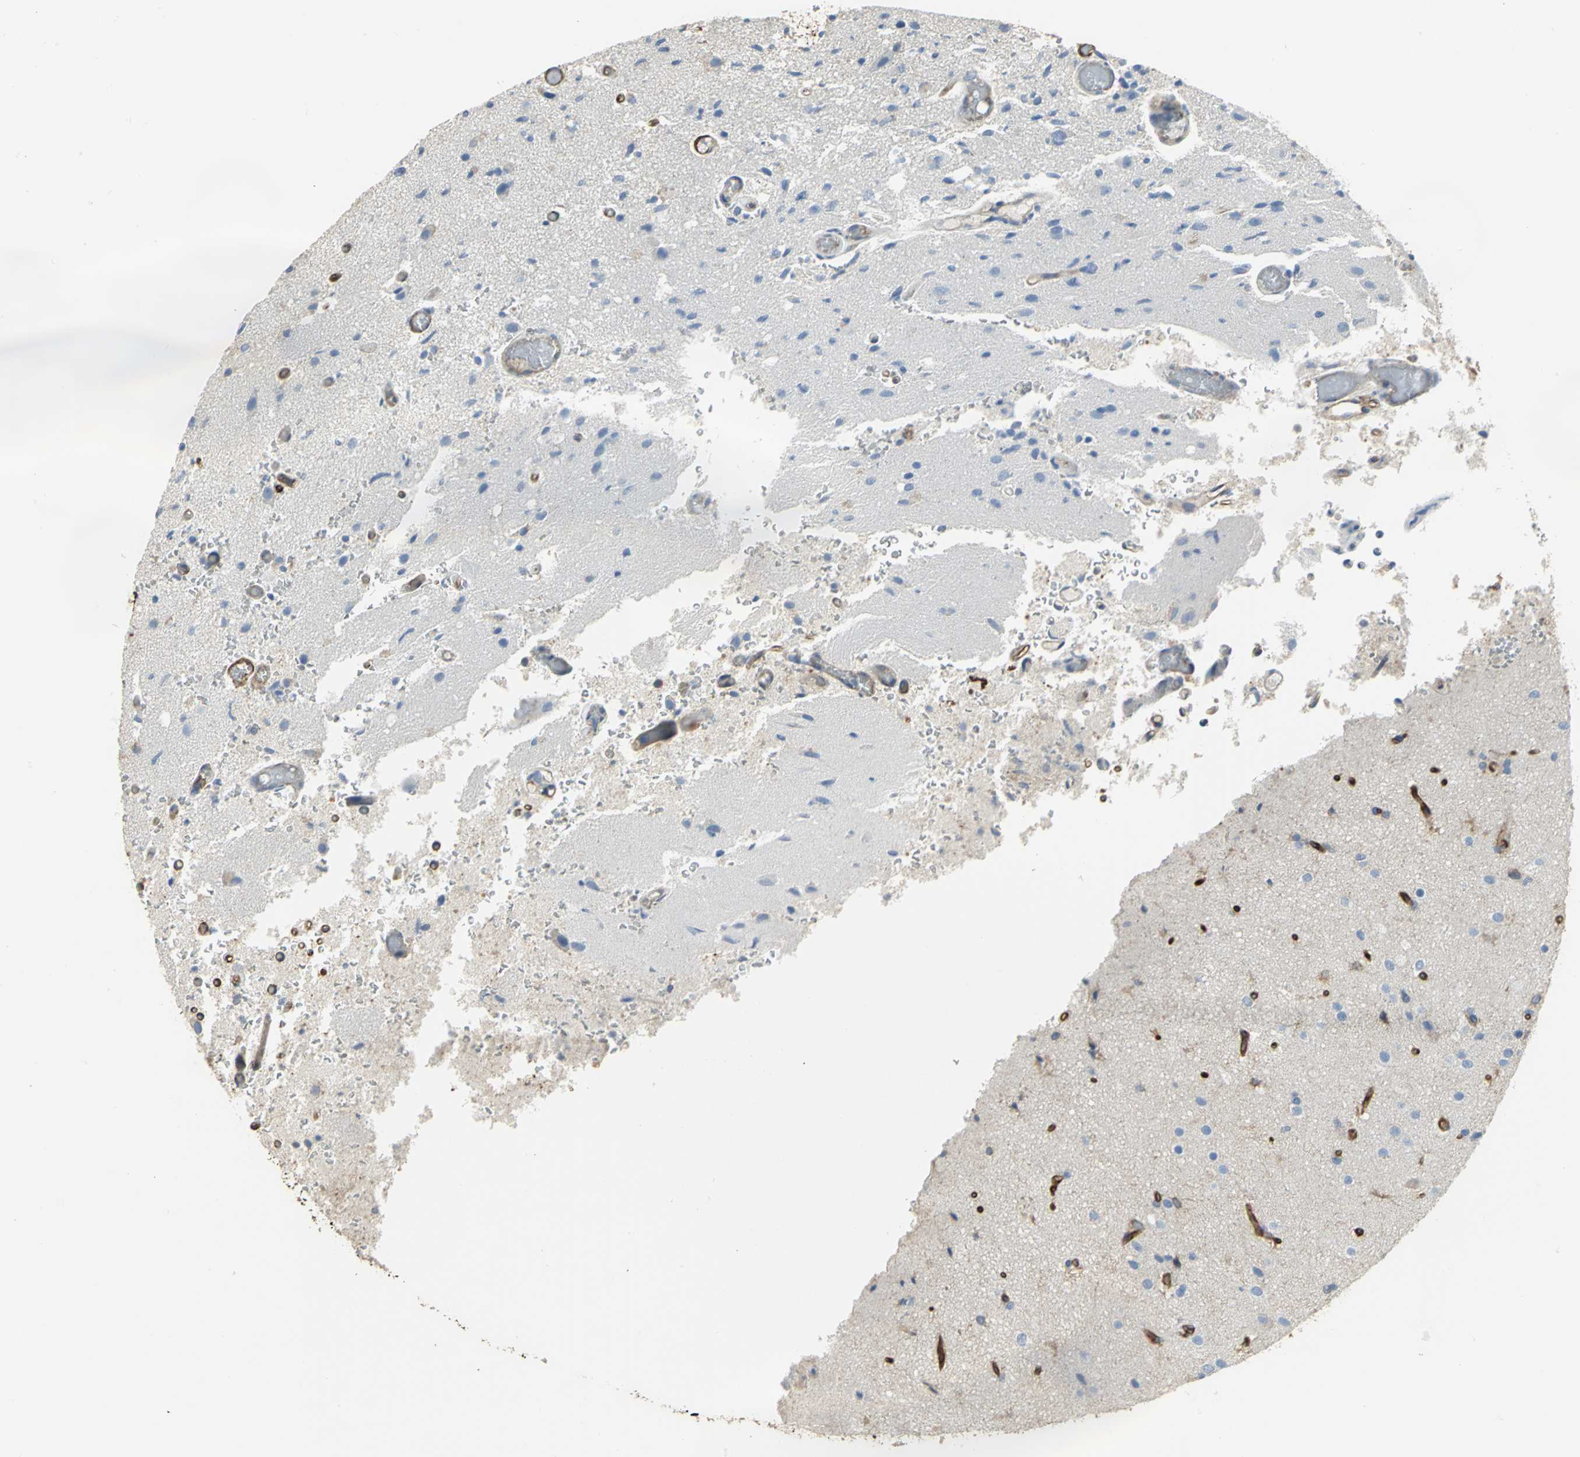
{"staining": {"intensity": "weak", "quantity": "25%-75%", "location": "cytoplasmic/membranous"}, "tissue": "glioma", "cell_type": "Tumor cells", "image_type": "cancer", "snomed": [{"axis": "morphology", "description": "Normal tissue, NOS"}, {"axis": "morphology", "description": "Glioma, malignant, High grade"}, {"axis": "topography", "description": "Cerebral cortex"}], "caption": "Immunohistochemical staining of human glioma reveals low levels of weak cytoplasmic/membranous protein positivity in about 25%-75% of tumor cells.", "gene": "FLNB", "patient": {"sex": "male", "age": 77}}